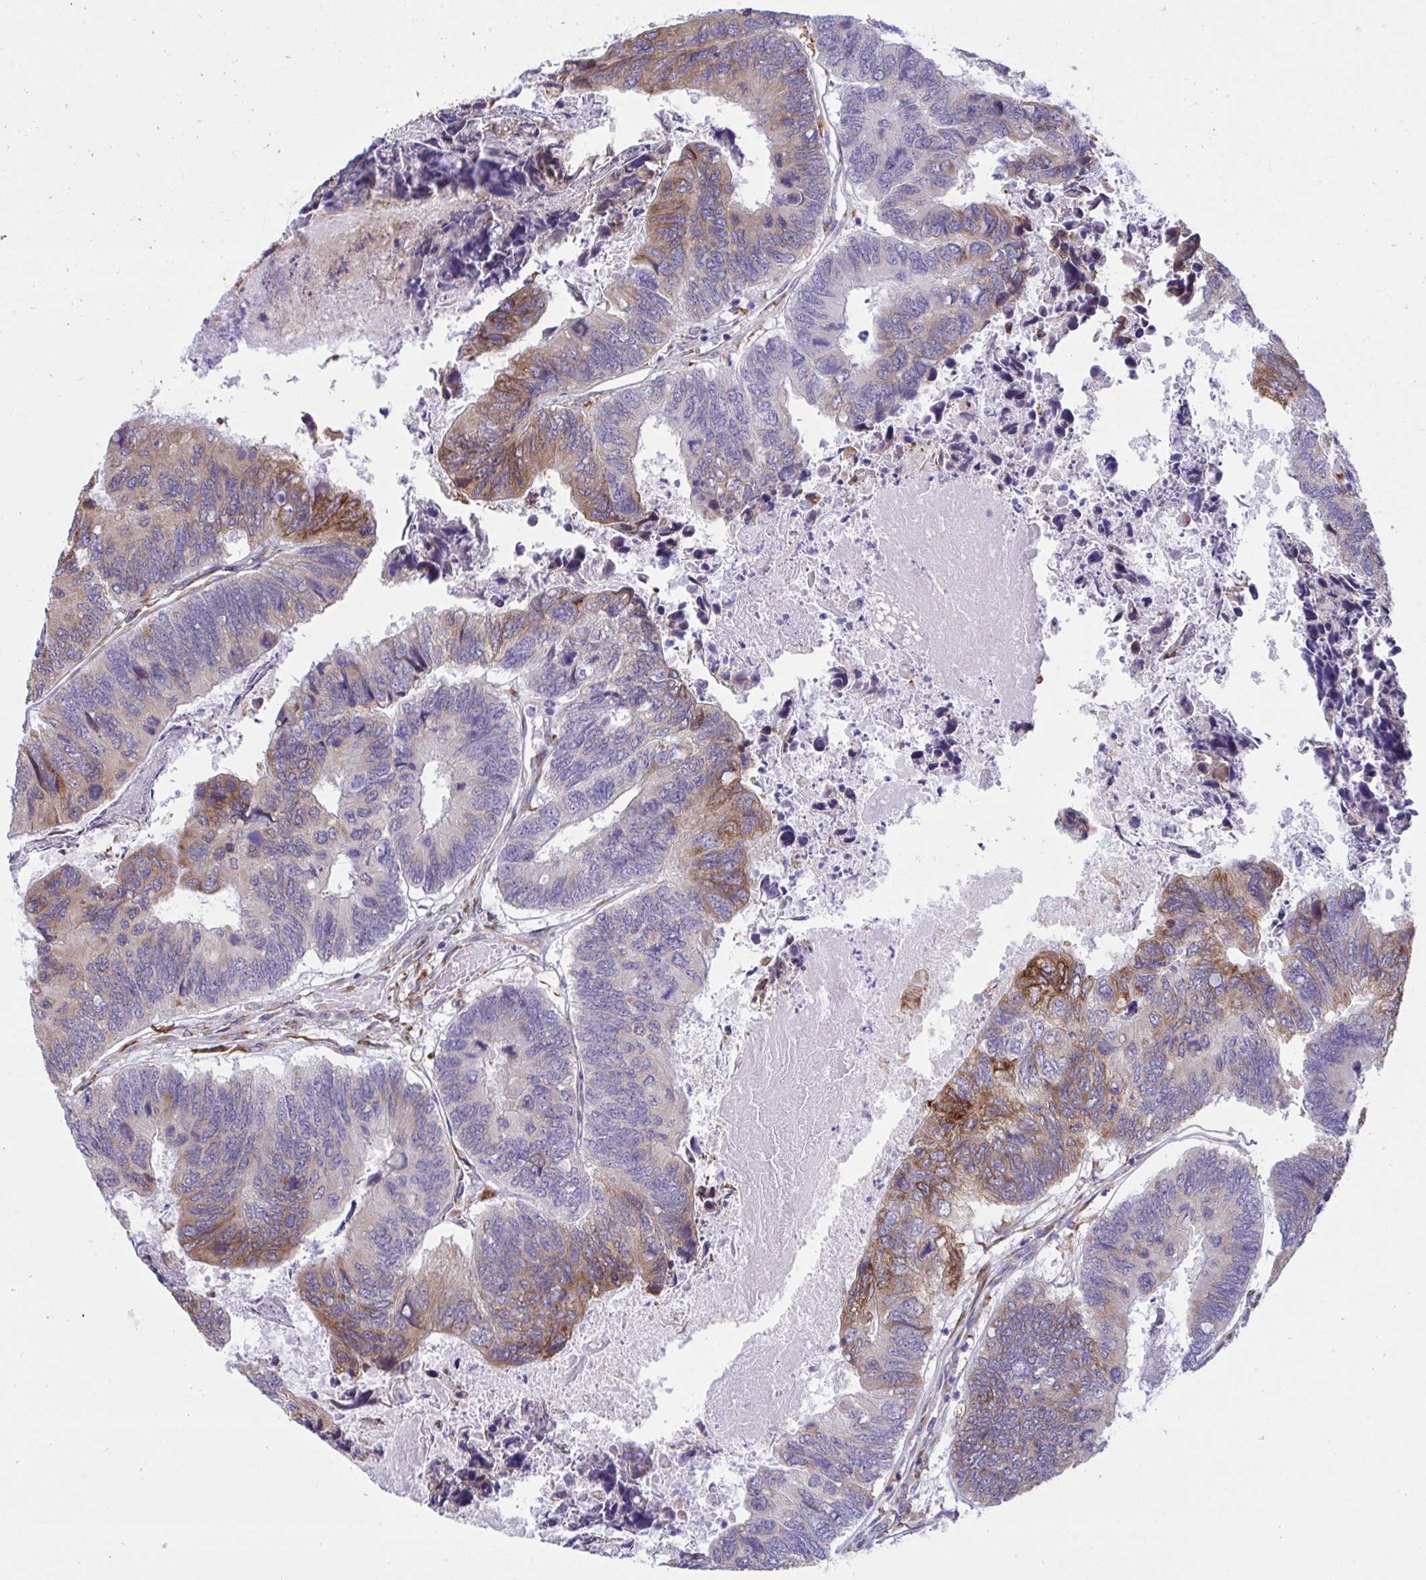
{"staining": {"intensity": "strong", "quantity": "25%-75%", "location": "cytoplasmic/membranous"}, "tissue": "colorectal cancer", "cell_type": "Tumor cells", "image_type": "cancer", "snomed": [{"axis": "morphology", "description": "Adenocarcinoma, NOS"}, {"axis": "topography", "description": "Colon"}], "caption": "Protein expression by immunohistochemistry demonstrates strong cytoplasmic/membranous positivity in about 25%-75% of tumor cells in adenocarcinoma (colorectal). The staining was performed using DAB to visualize the protein expression in brown, while the nuclei were stained in blue with hematoxylin (Magnification: 20x).", "gene": "ASPH", "patient": {"sex": "female", "age": 67}}